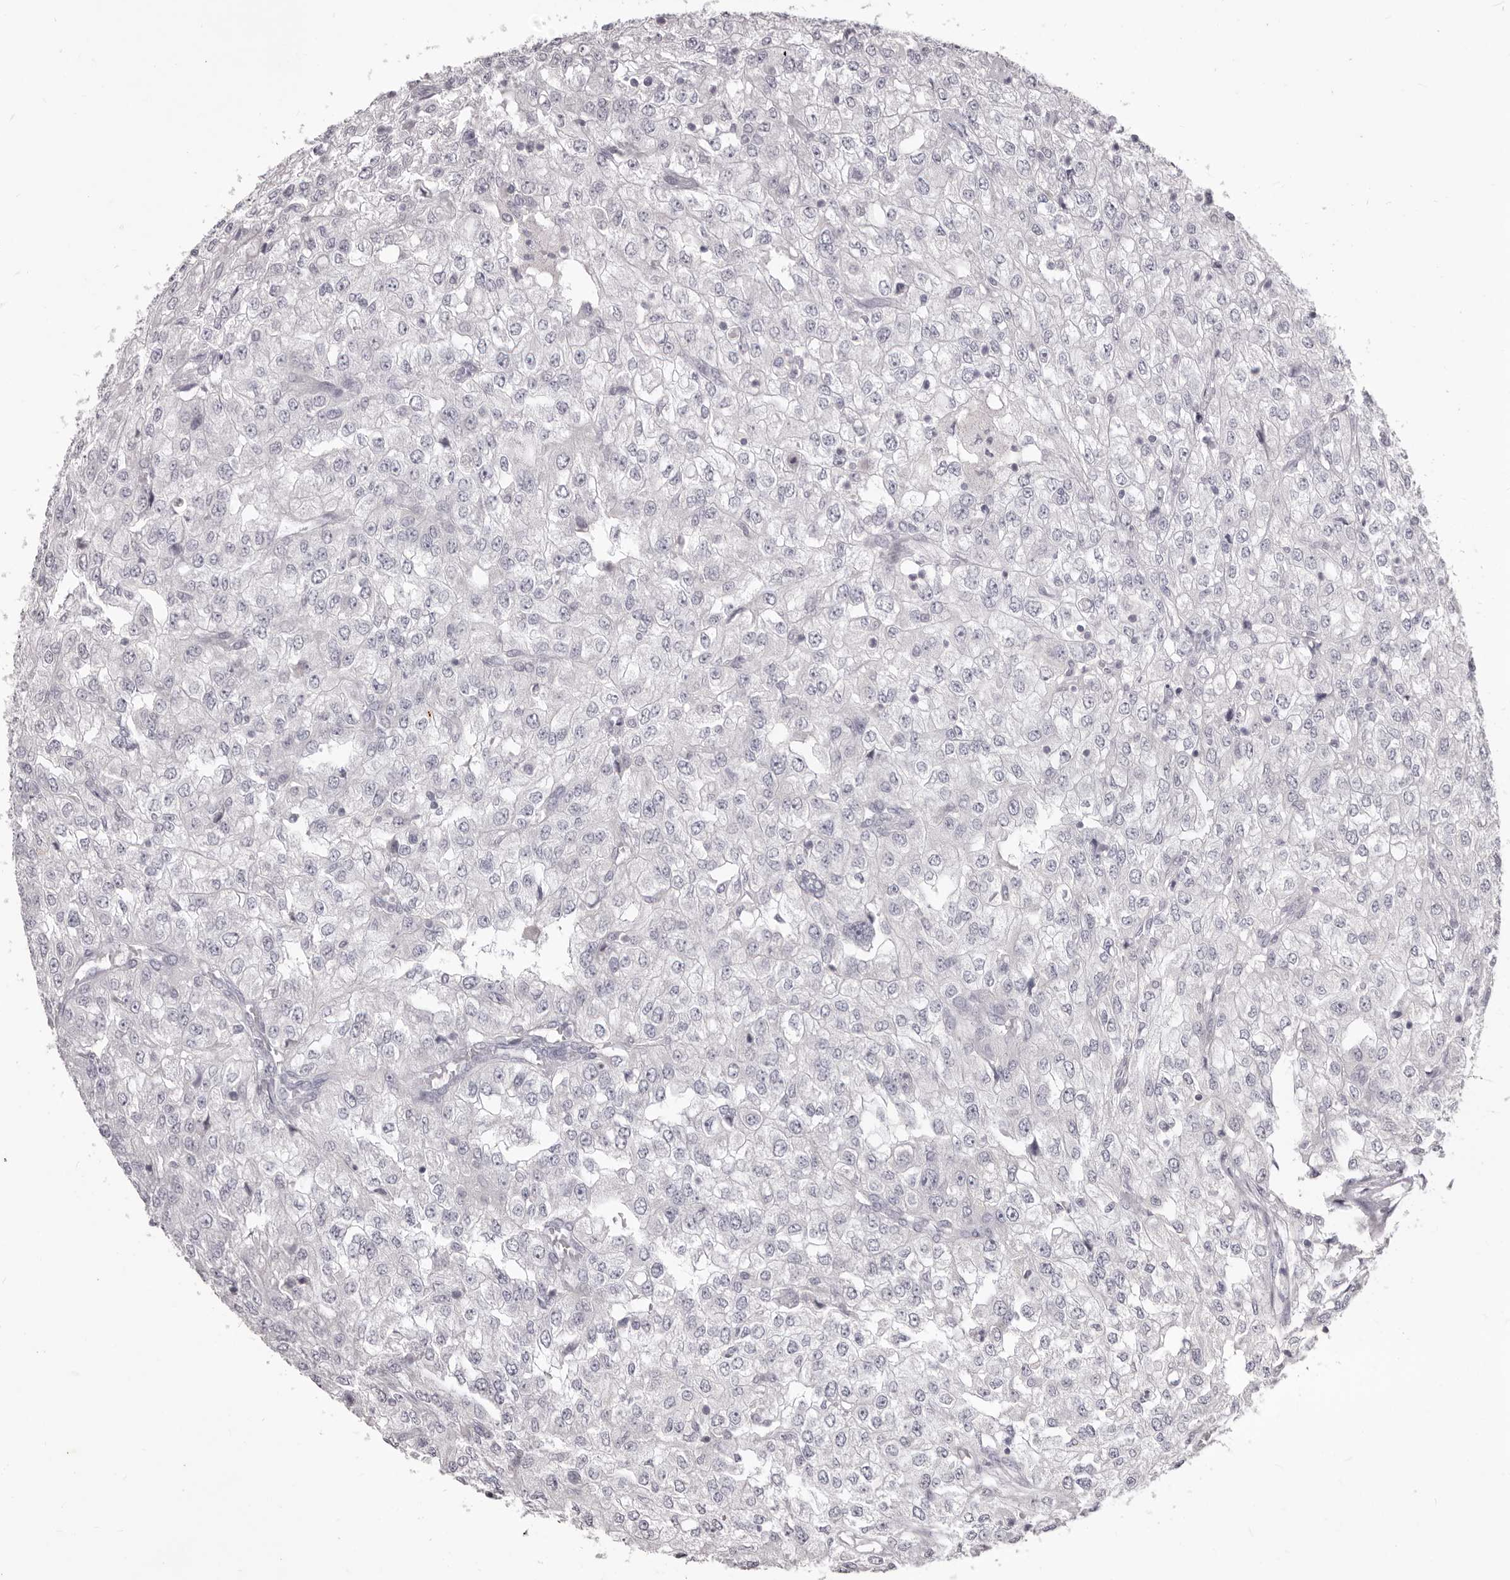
{"staining": {"intensity": "negative", "quantity": "none", "location": "none"}, "tissue": "renal cancer", "cell_type": "Tumor cells", "image_type": "cancer", "snomed": [{"axis": "morphology", "description": "Adenocarcinoma, NOS"}, {"axis": "topography", "description": "Kidney"}], "caption": "Immunohistochemistry photomicrograph of neoplastic tissue: human renal cancer stained with DAB shows no significant protein staining in tumor cells. The staining is performed using DAB brown chromogen with nuclei counter-stained in using hematoxylin.", "gene": "PRMT2", "patient": {"sex": "female", "age": 54}}